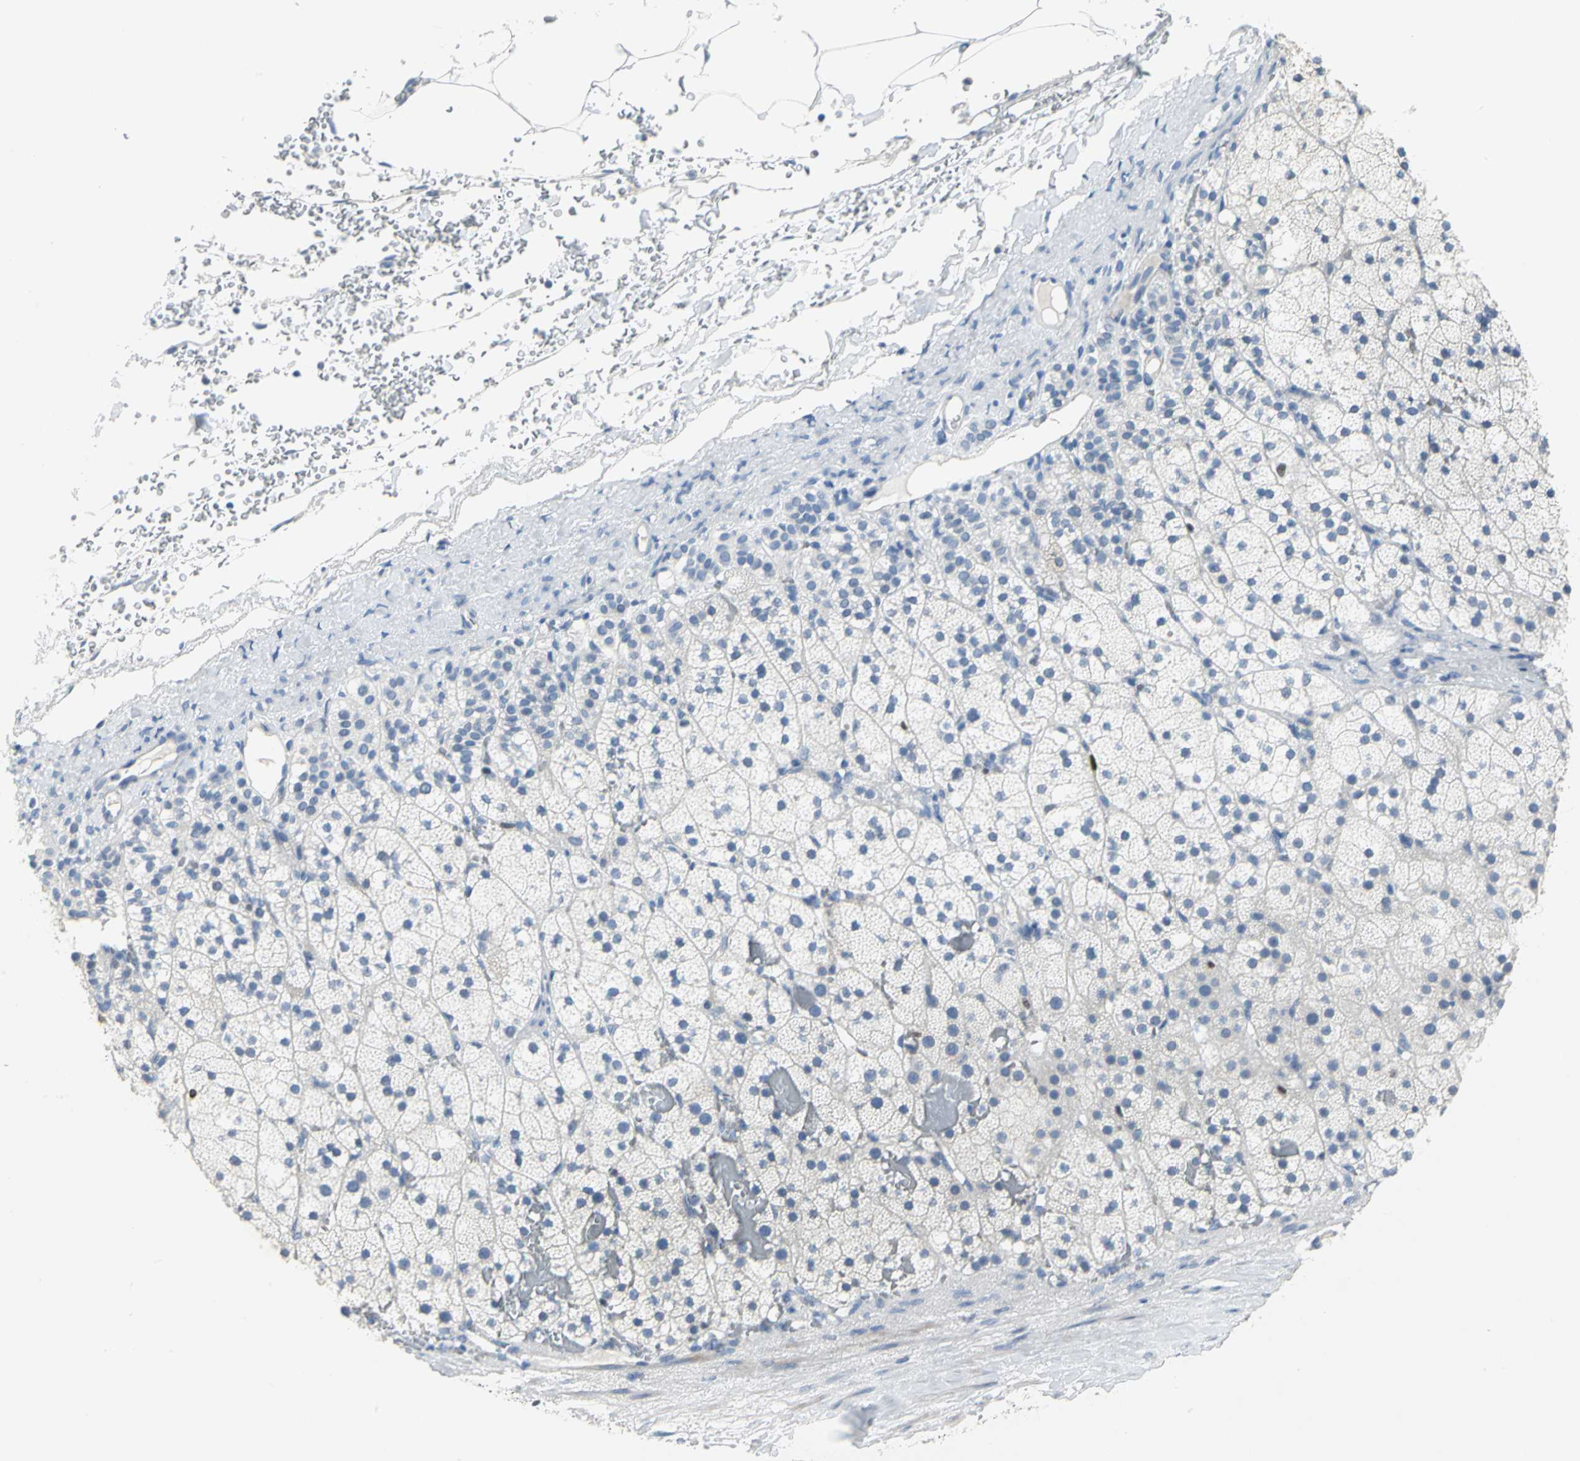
{"staining": {"intensity": "negative", "quantity": "none", "location": "none"}, "tissue": "adrenal gland", "cell_type": "Glandular cells", "image_type": "normal", "snomed": [{"axis": "morphology", "description": "Normal tissue, NOS"}, {"axis": "topography", "description": "Adrenal gland"}], "caption": "The micrograph exhibits no staining of glandular cells in benign adrenal gland. The staining is performed using DAB (3,3'-diaminobenzidine) brown chromogen with nuclei counter-stained in using hematoxylin.", "gene": "MCM3", "patient": {"sex": "male", "age": 35}}